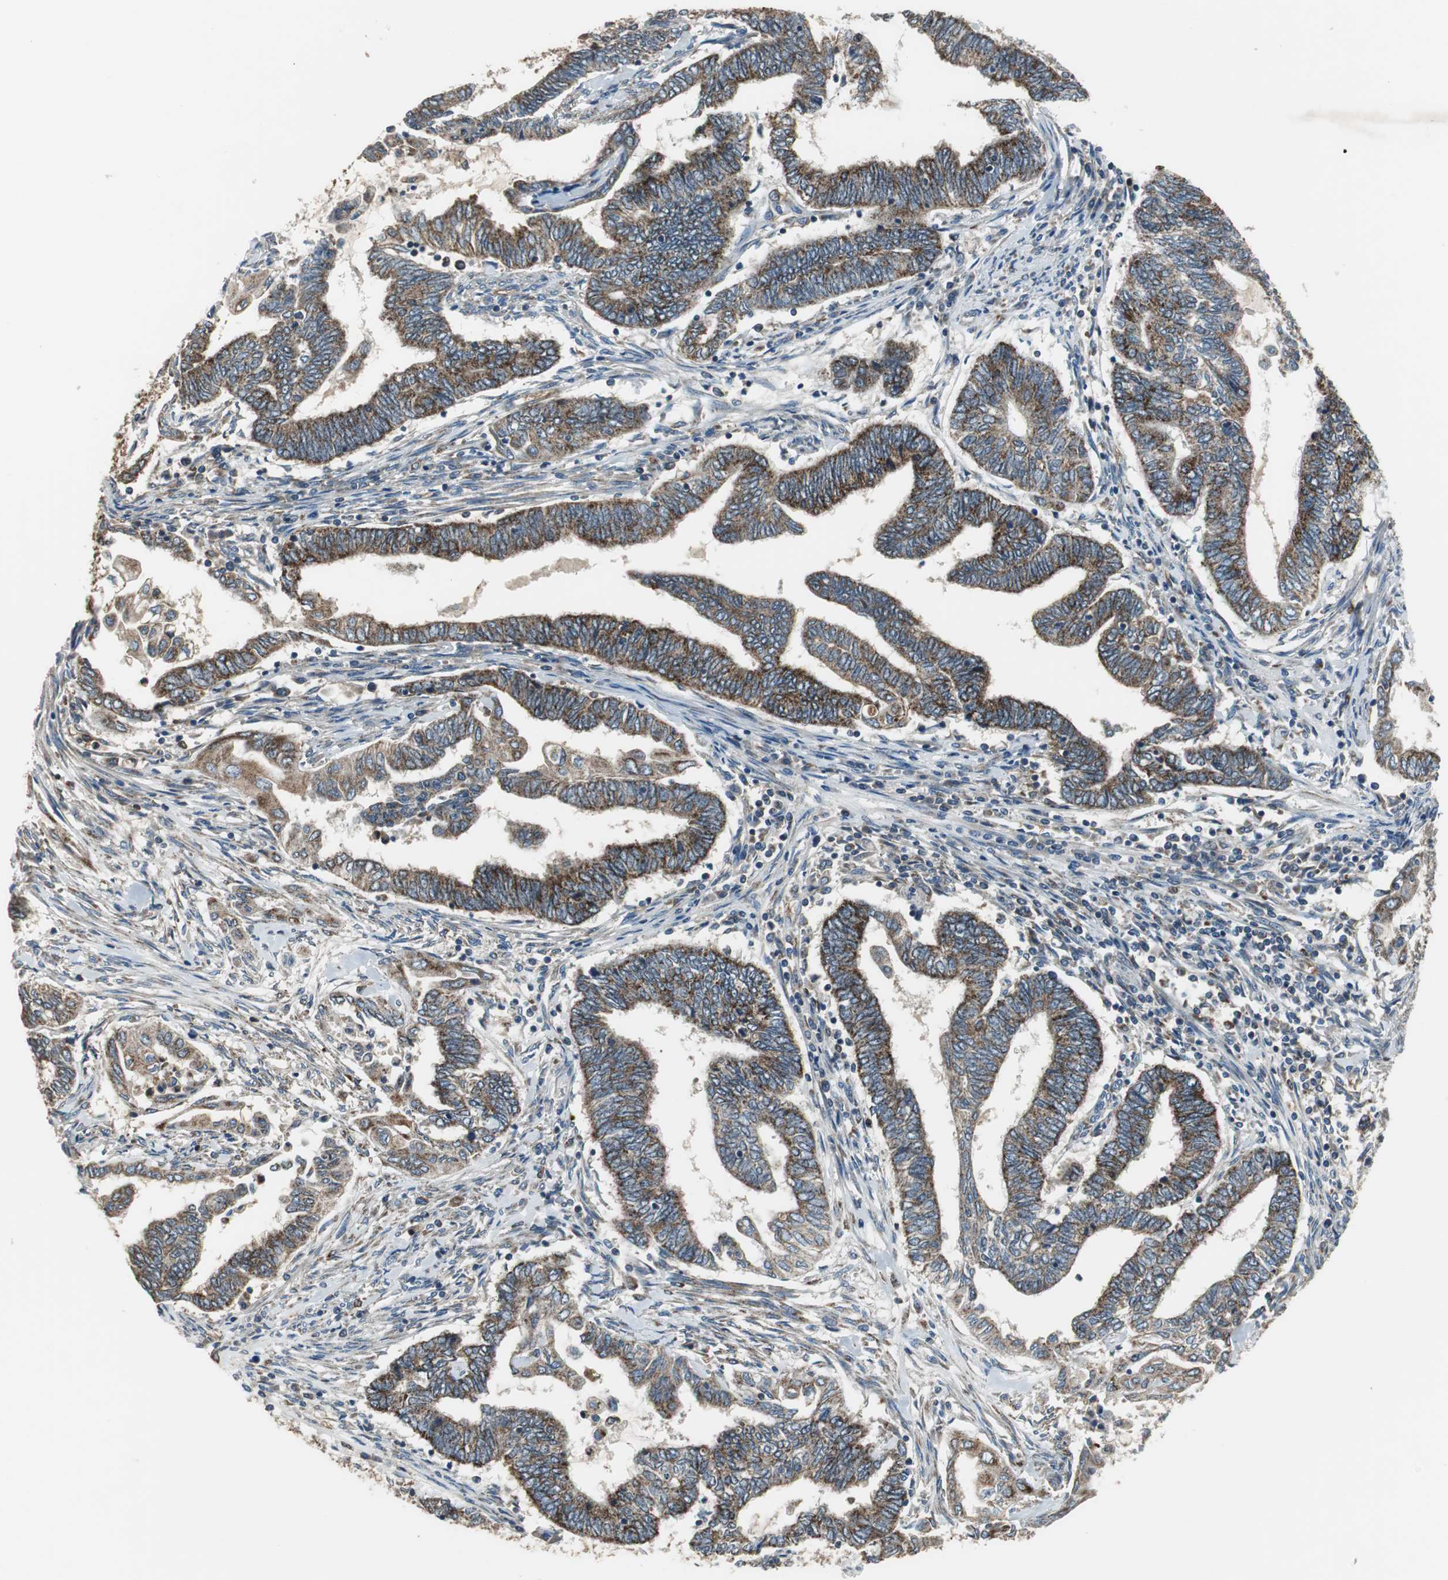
{"staining": {"intensity": "strong", "quantity": ">75%", "location": "cytoplasmic/membranous"}, "tissue": "endometrial cancer", "cell_type": "Tumor cells", "image_type": "cancer", "snomed": [{"axis": "morphology", "description": "Adenocarcinoma, NOS"}, {"axis": "topography", "description": "Uterus"}, {"axis": "topography", "description": "Endometrium"}], "caption": "Brown immunohistochemical staining in human adenocarcinoma (endometrial) reveals strong cytoplasmic/membranous expression in about >75% of tumor cells.", "gene": "PI4KB", "patient": {"sex": "female", "age": 70}}